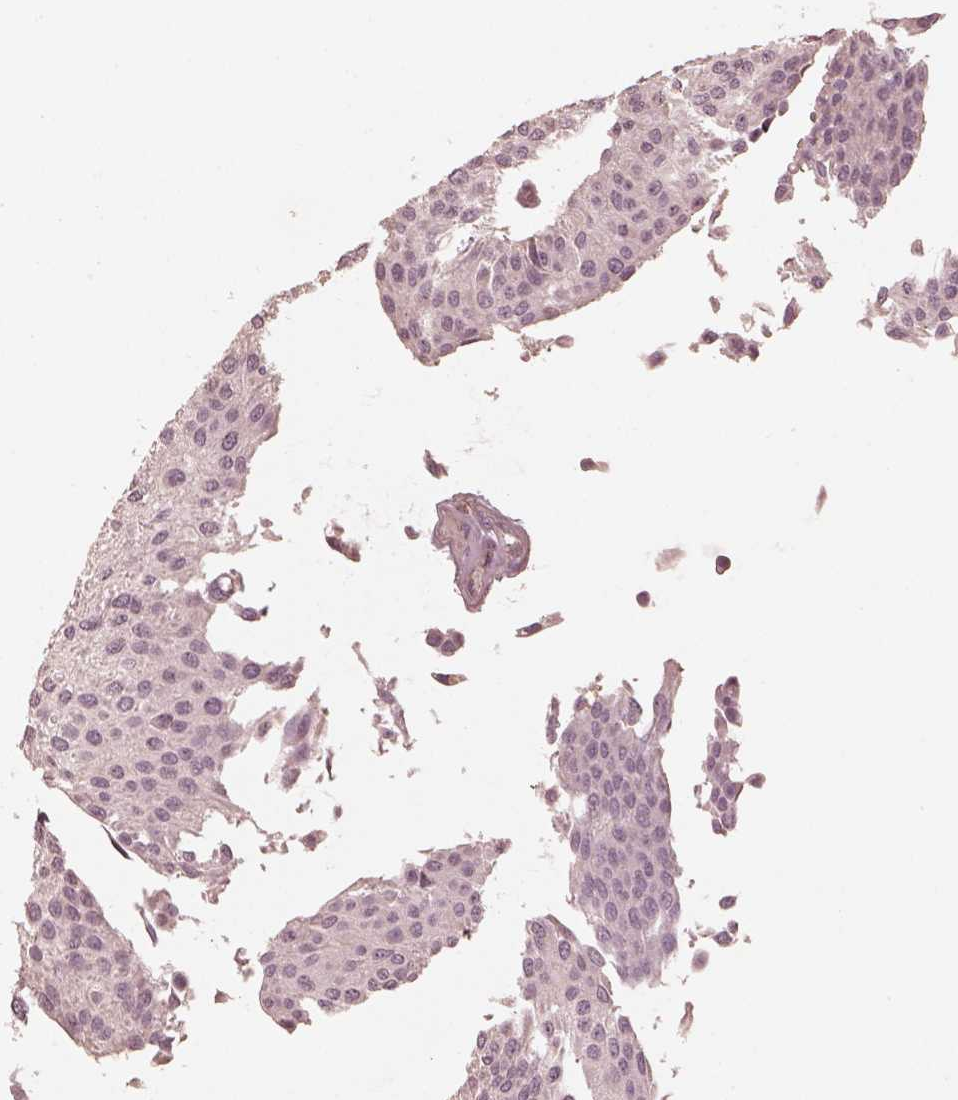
{"staining": {"intensity": "negative", "quantity": "none", "location": "none"}, "tissue": "urothelial cancer", "cell_type": "Tumor cells", "image_type": "cancer", "snomed": [{"axis": "morphology", "description": "Urothelial carcinoma, NOS"}, {"axis": "topography", "description": "Urinary bladder"}], "caption": "Tumor cells show no significant protein staining in urothelial cancer. (DAB (3,3'-diaminobenzidine) immunohistochemistry with hematoxylin counter stain).", "gene": "KCNJ9", "patient": {"sex": "male", "age": 55}}